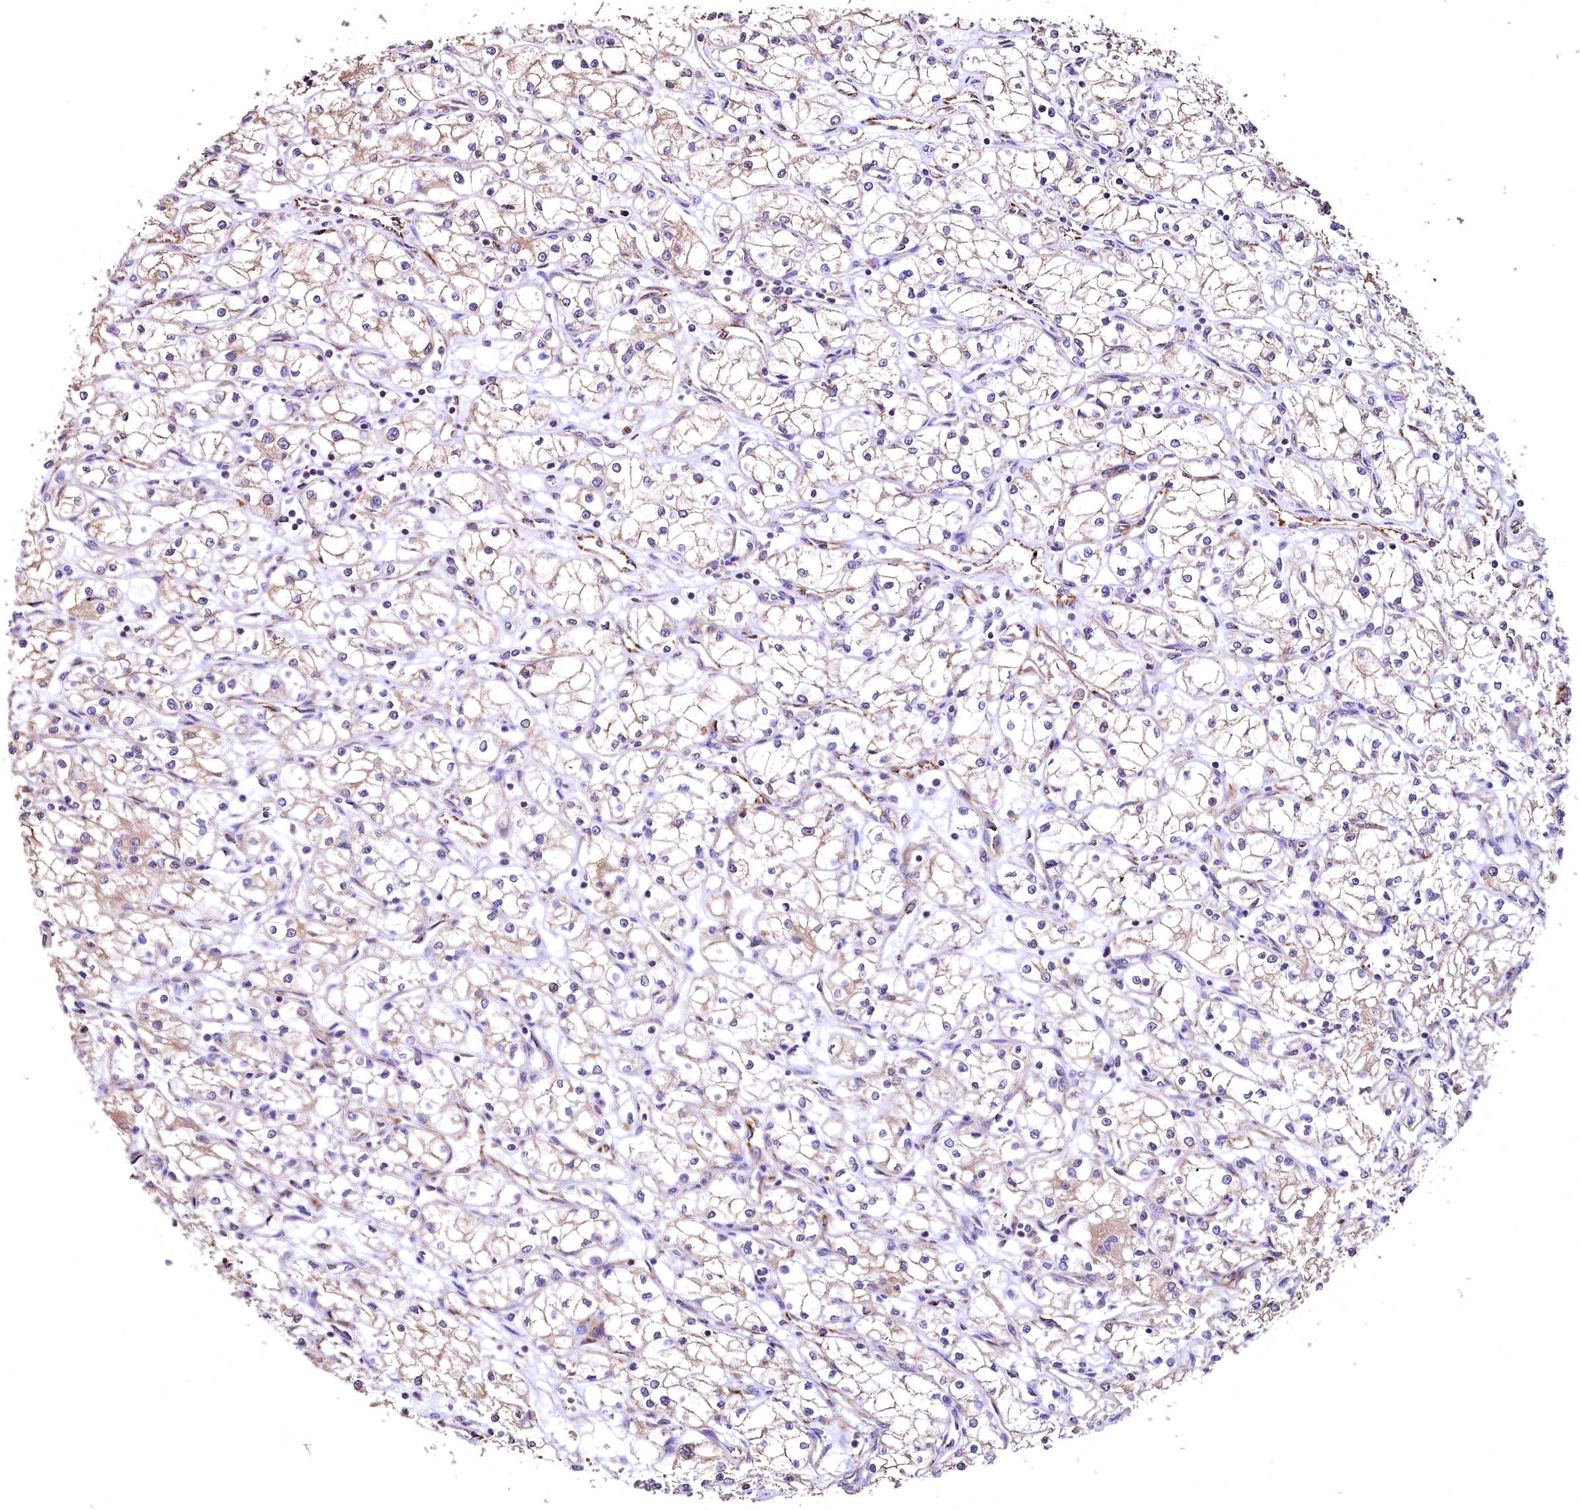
{"staining": {"intensity": "moderate", "quantity": "<25%", "location": "cytoplasmic/membranous"}, "tissue": "renal cancer", "cell_type": "Tumor cells", "image_type": "cancer", "snomed": [{"axis": "morphology", "description": "Adenocarcinoma, NOS"}, {"axis": "topography", "description": "Kidney"}], "caption": "Renal cancer stained with a brown dye demonstrates moderate cytoplasmic/membranous positive staining in approximately <25% of tumor cells.", "gene": "RASSF1", "patient": {"sex": "male", "age": 59}}